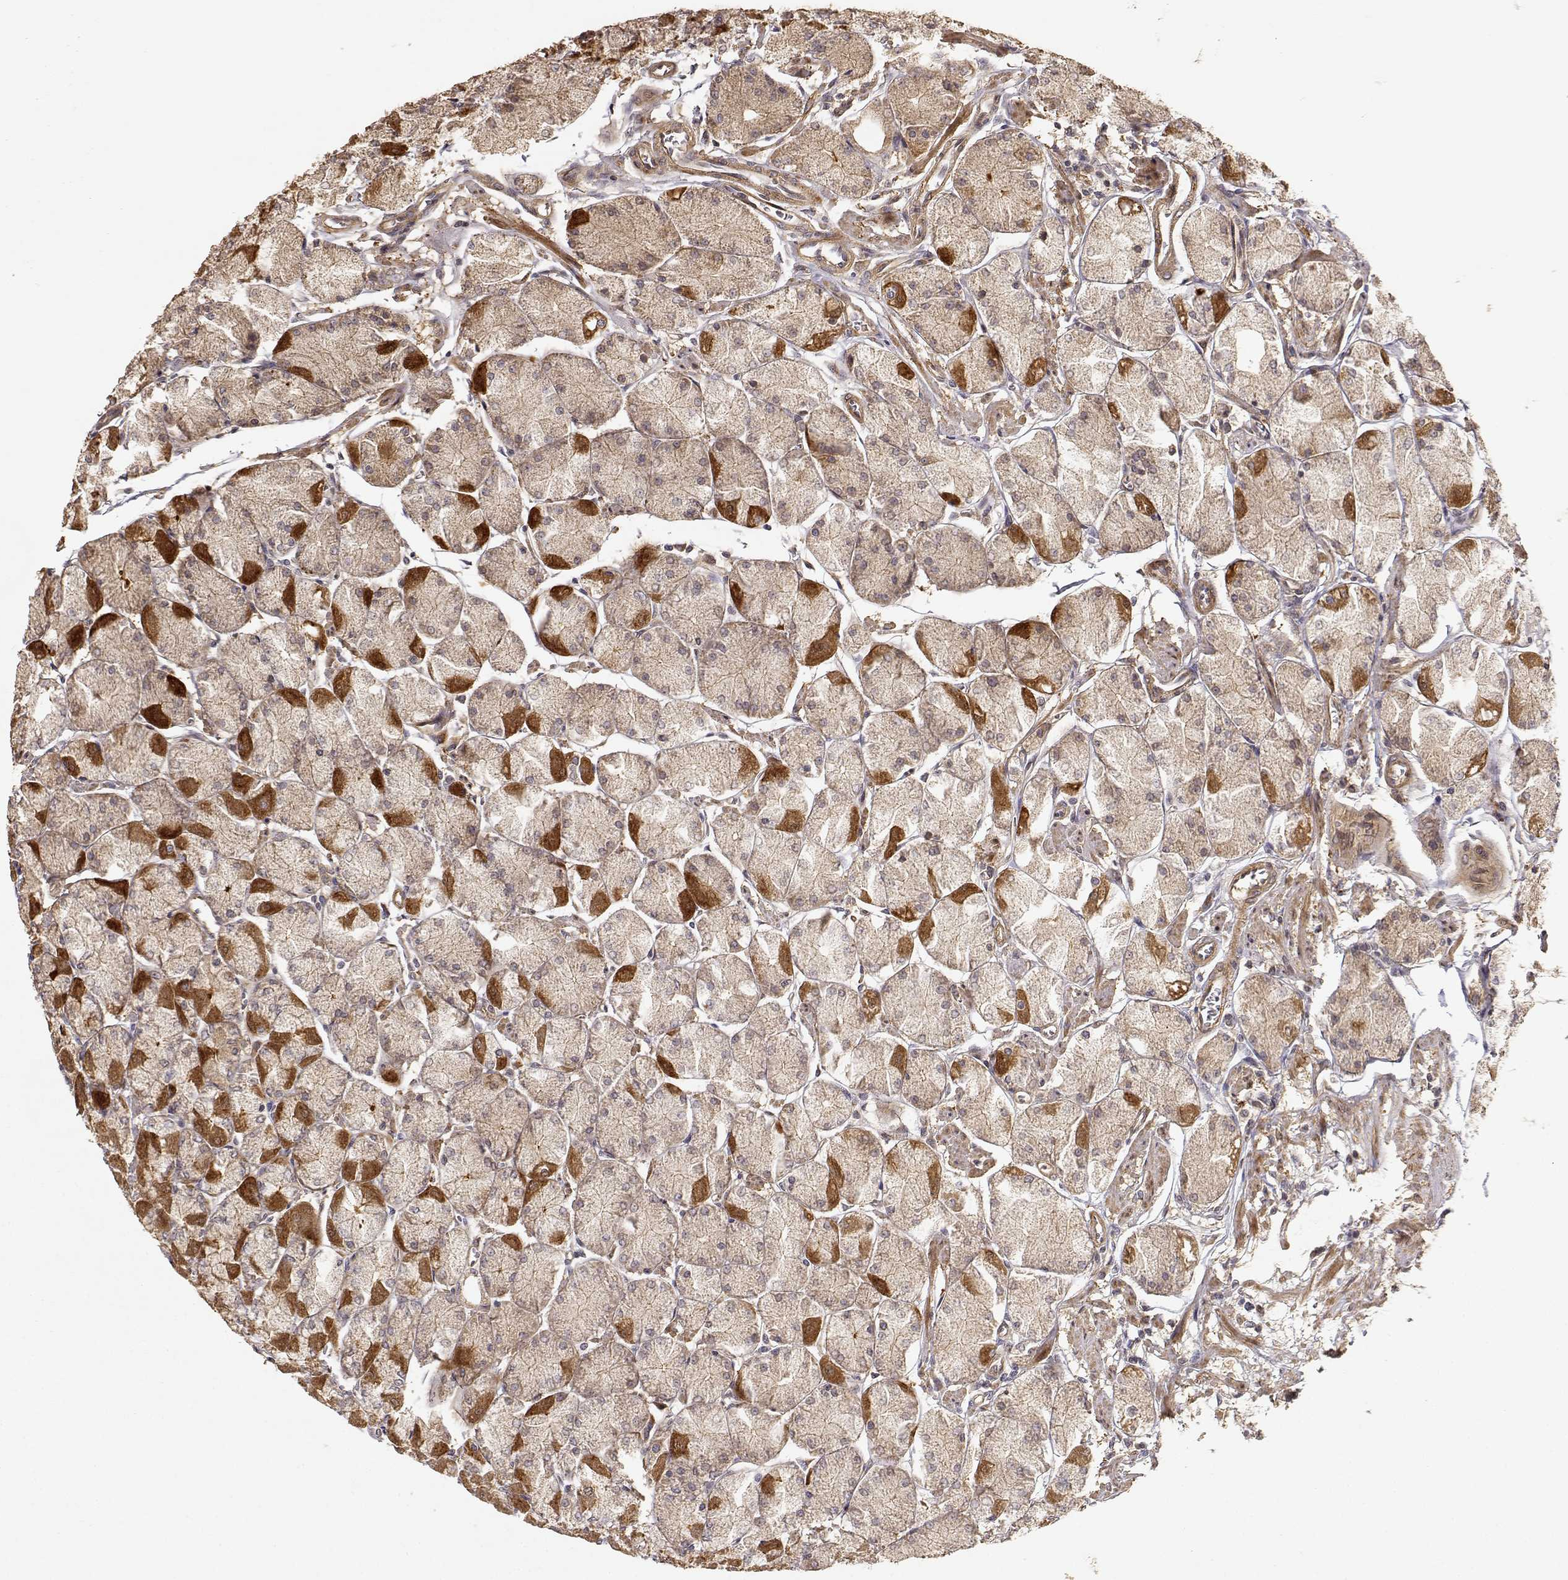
{"staining": {"intensity": "strong", "quantity": "<25%", "location": "cytoplasmic/membranous"}, "tissue": "stomach", "cell_type": "Glandular cells", "image_type": "normal", "snomed": [{"axis": "morphology", "description": "Normal tissue, NOS"}, {"axis": "topography", "description": "Stomach, upper"}], "caption": "Stomach stained with DAB immunohistochemistry demonstrates medium levels of strong cytoplasmic/membranous expression in approximately <25% of glandular cells.", "gene": "PICK1", "patient": {"sex": "male", "age": 60}}